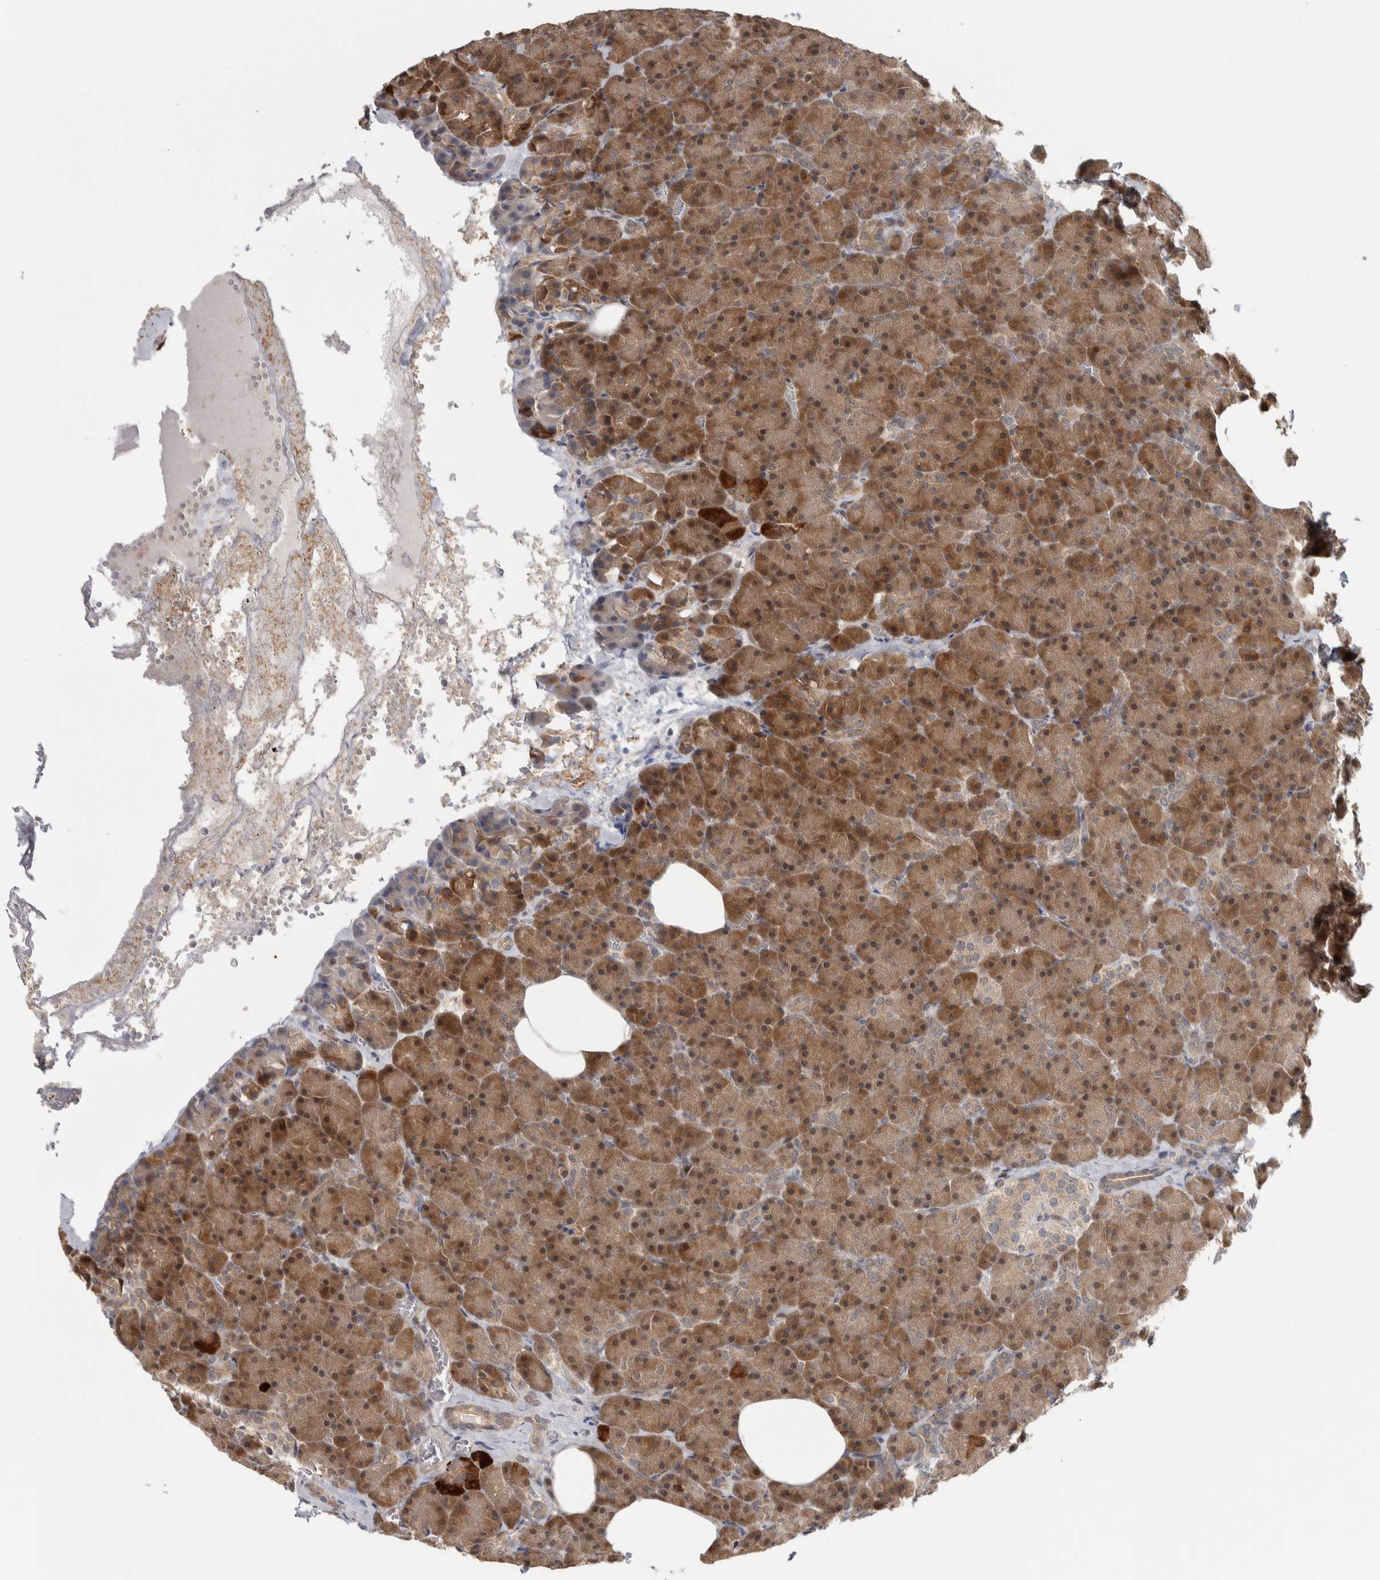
{"staining": {"intensity": "moderate", "quantity": ">75%", "location": "cytoplasmic/membranous"}, "tissue": "pancreas", "cell_type": "Exocrine glandular cells", "image_type": "normal", "snomed": [{"axis": "morphology", "description": "Normal tissue, NOS"}, {"axis": "morphology", "description": "Carcinoid, malignant, NOS"}, {"axis": "topography", "description": "Pancreas"}], "caption": "Human pancreas stained with a brown dye shows moderate cytoplasmic/membranous positive expression in about >75% of exocrine glandular cells.", "gene": "TBC1D31", "patient": {"sex": "female", "age": 35}}